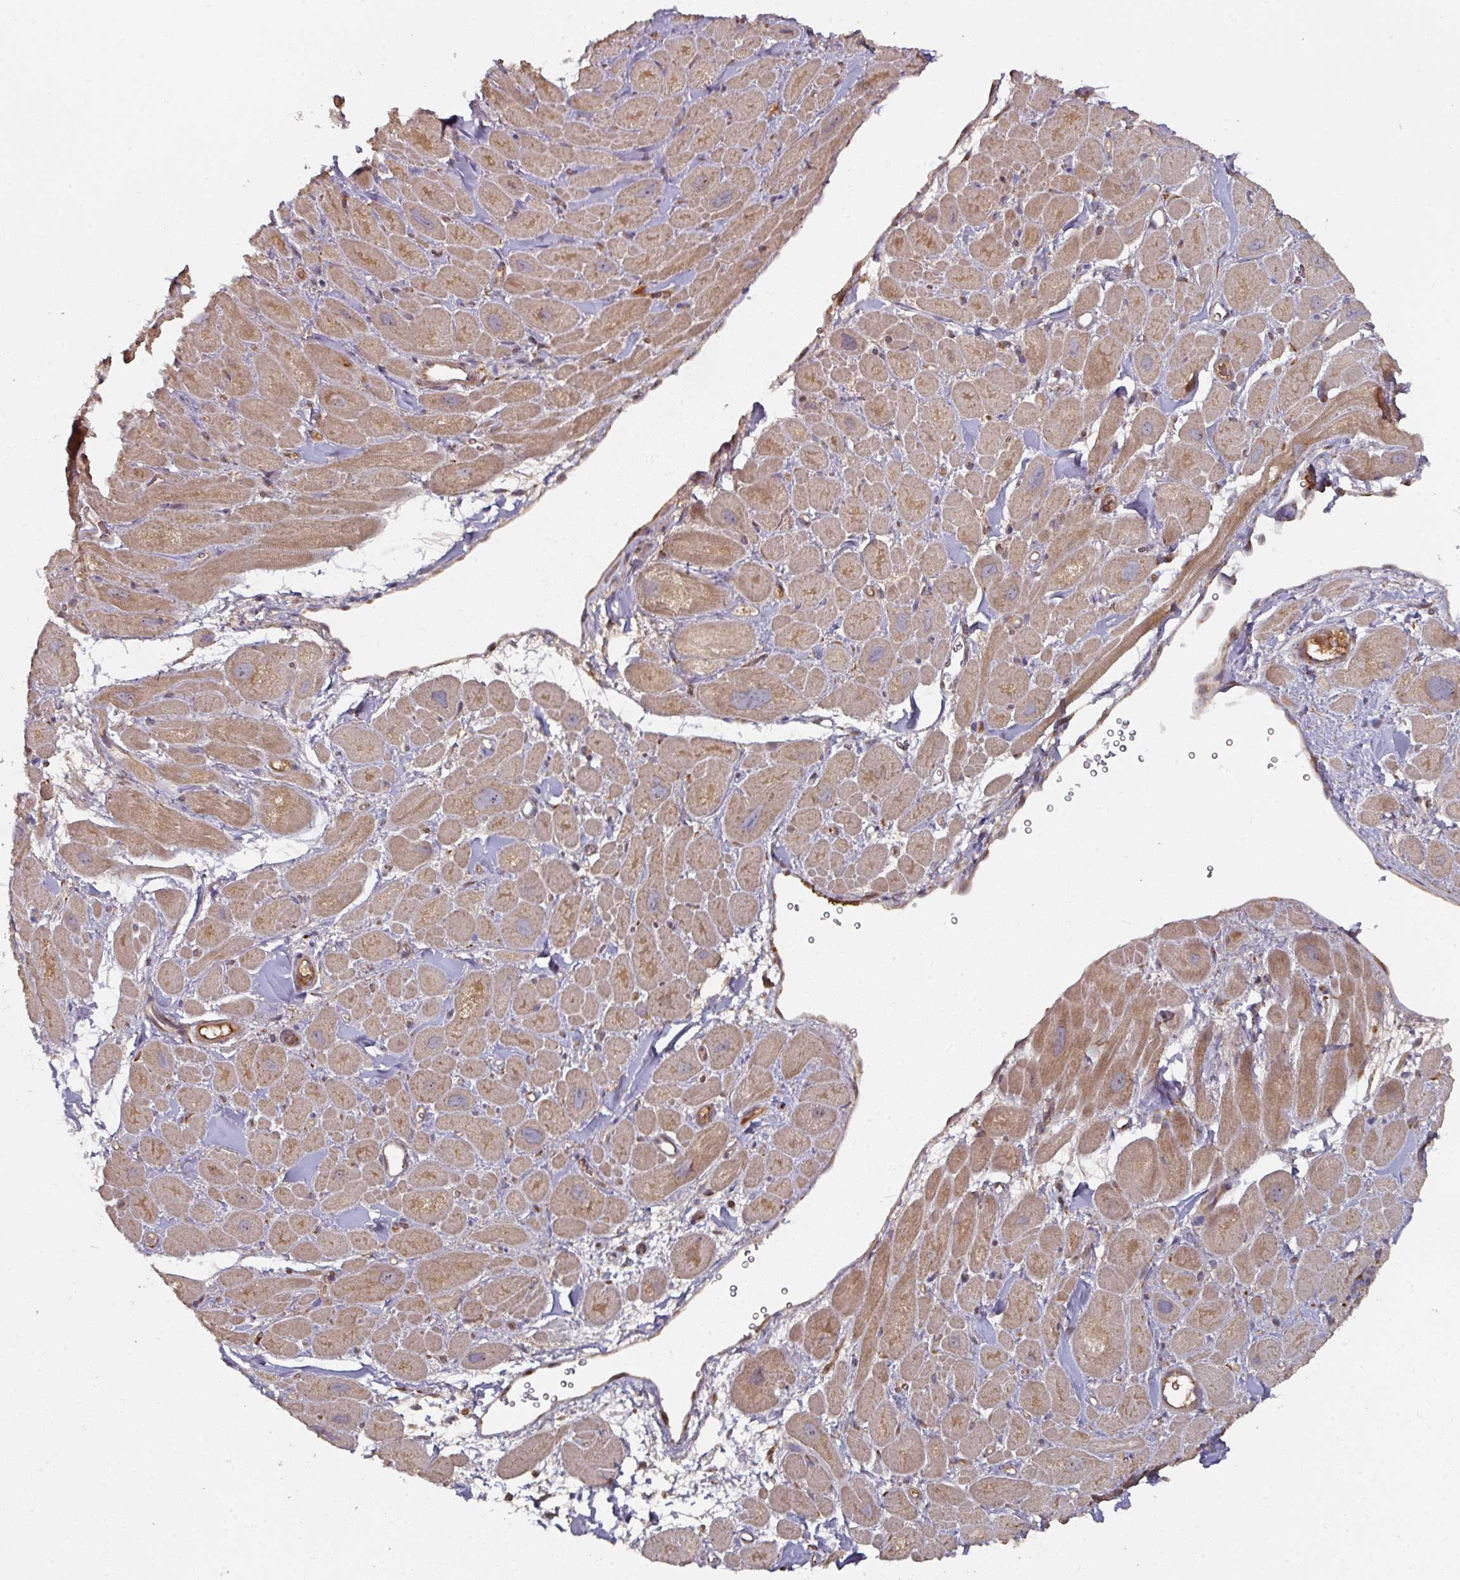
{"staining": {"intensity": "strong", "quantity": ">75%", "location": "cytoplasmic/membranous"}, "tissue": "heart muscle", "cell_type": "Cardiomyocytes", "image_type": "normal", "snomed": [{"axis": "morphology", "description": "Normal tissue, NOS"}, {"axis": "topography", "description": "Heart"}], "caption": "Protein positivity by immunohistochemistry (IHC) displays strong cytoplasmic/membranous positivity in about >75% of cardiomyocytes in benign heart muscle.", "gene": "CEP95", "patient": {"sex": "male", "age": 49}}